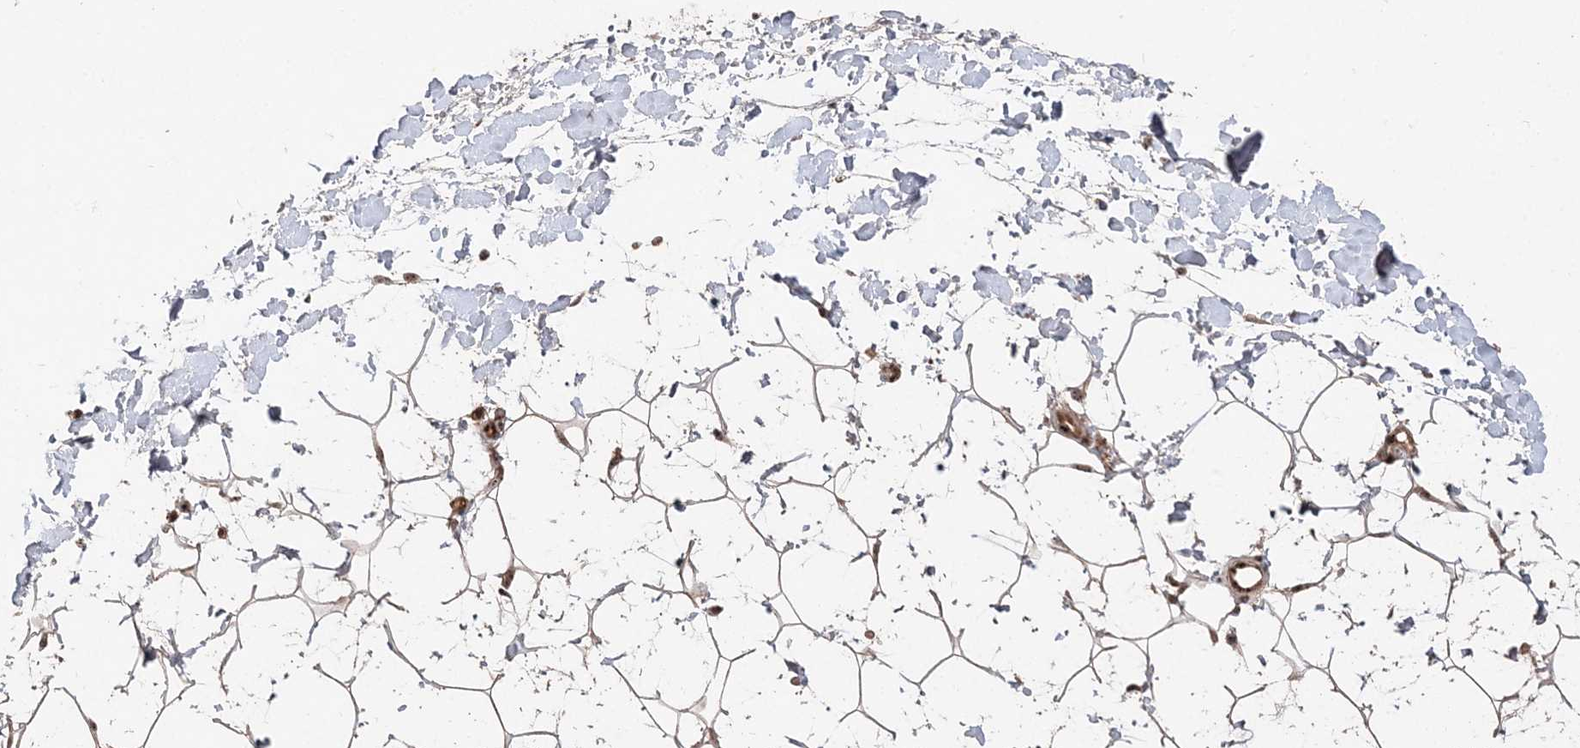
{"staining": {"intensity": "strong", "quantity": ">75%", "location": "cytoplasmic/membranous,nuclear"}, "tissue": "adipose tissue", "cell_type": "Adipocytes", "image_type": "normal", "snomed": [{"axis": "morphology", "description": "Normal tissue, NOS"}, {"axis": "topography", "description": "Breast"}], "caption": "Strong cytoplasmic/membranous,nuclear expression for a protein is appreciated in about >75% of adipocytes of unremarkable adipose tissue using immunohistochemistry (IHC).", "gene": "RBM17", "patient": {"sex": "female", "age": 26}}